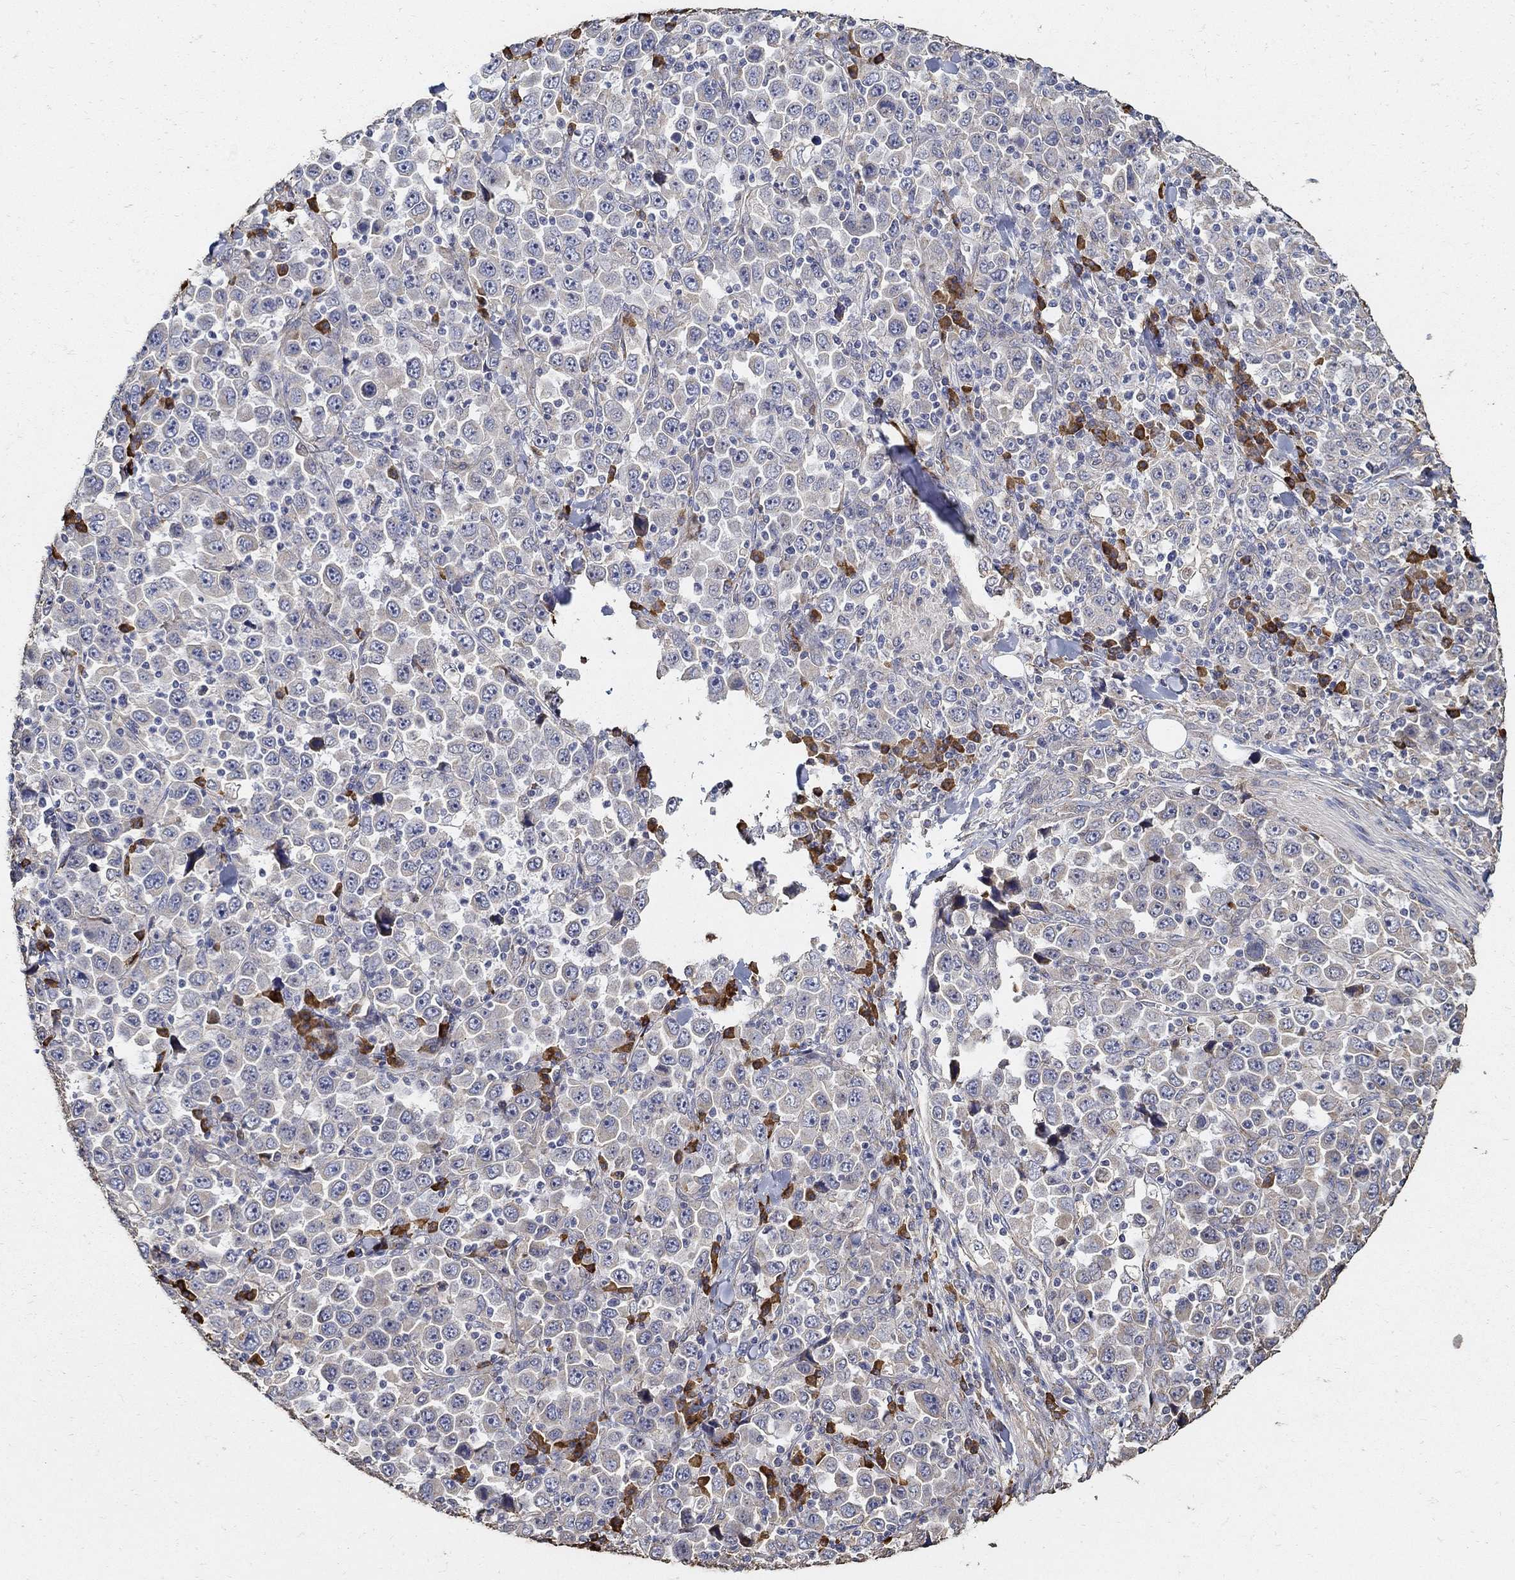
{"staining": {"intensity": "negative", "quantity": "none", "location": "none"}, "tissue": "stomach cancer", "cell_type": "Tumor cells", "image_type": "cancer", "snomed": [{"axis": "morphology", "description": "Normal tissue, NOS"}, {"axis": "morphology", "description": "Adenocarcinoma, NOS"}, {"axis": "topography", "description": "Stomach, upper"}, {"axis": "topography", "description": "Stomach"}], "caption": "High power microscopy photomicrograph of an immunohistochemistry (IHC) histopathology image of adenocarcinoma (stomach), revealing no significant expression in tumor cells. (Brightfield microscopy of DAB immunohistochemistry (IHC) at high magnification).", "gene": "EMILIN3", "patient": {"sex": "male", "age": 59}}